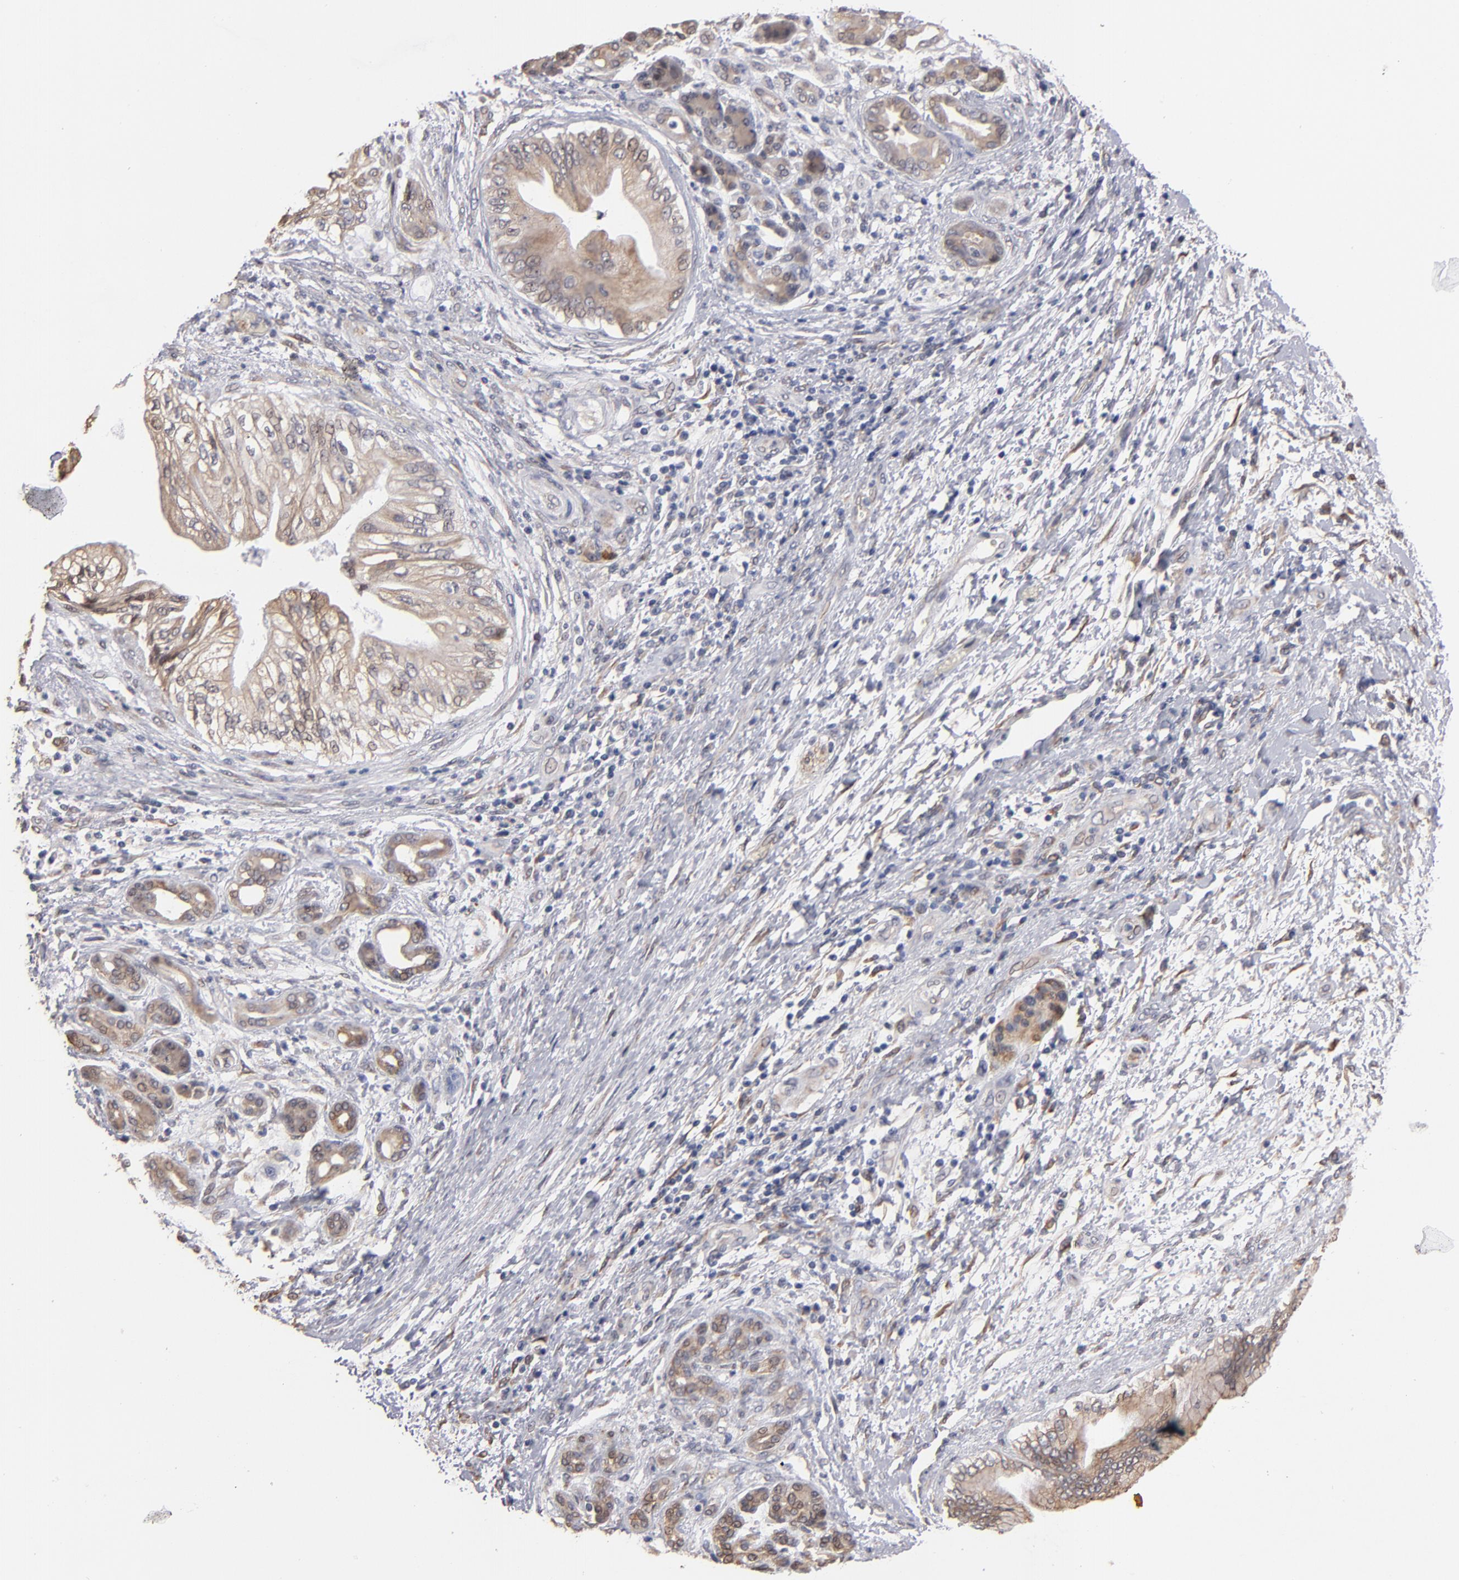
{"staining": {"intensity": "weak", "quantity": ">75%", "location": "cytoplasmic/membranous"}, "tissue": "pancreatic cancer", "cell_type": "Tumor cells", "image_type": "cancer", "snomed": [{"axis": "morphology", "description": "Adenocarcinoma, NOS"}, {"axis": "topography", "description": "Pancreas"}], "caption": "A brown stain highlights weak cytoplasmic/membranous staining of a protein in human adenocarcinoma (pancreatic) tumor cells.", "gene": "PGRMC1", "patient": {"sex": "female", "age": 70}}